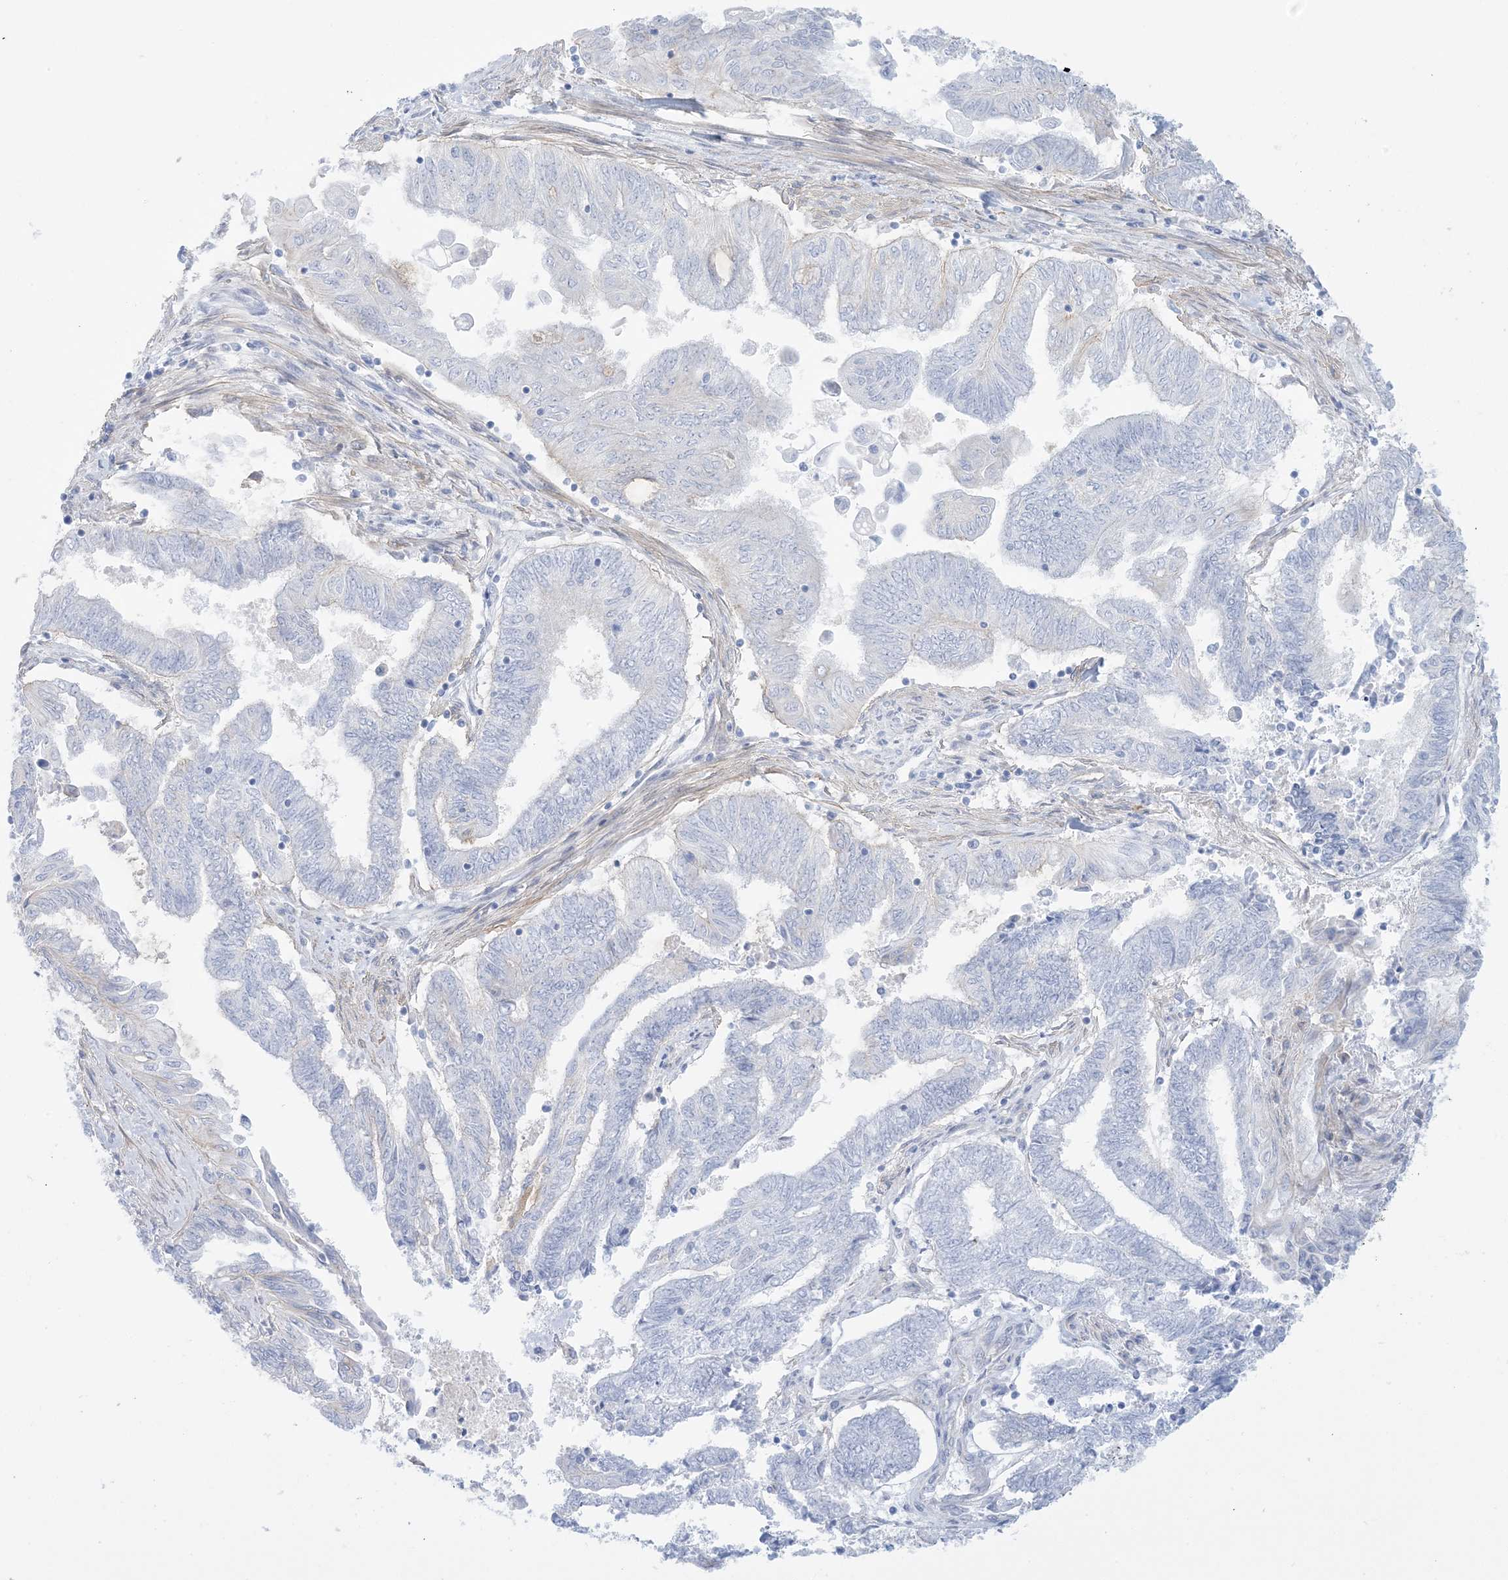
{"staining": {"intensity": "negative", "quantity": "none", "location": "none"}, "tissue": "endometrial cancer", "cell_type": "Tumor cells", "image_type": "cancer", "snomed": [{"axis": "morphology", "description": "Adenocarcinoma, NOS"}, {"axis": "topography", "description": "Uterus"}, {"axis": "topography", "description": "Endometrium"}], "caption": "There is no significant positivity in tumor cells of endometrial adenocarcinoma.", "gene": "AGXT", "patient": {"sex": "female", "age": 70}}